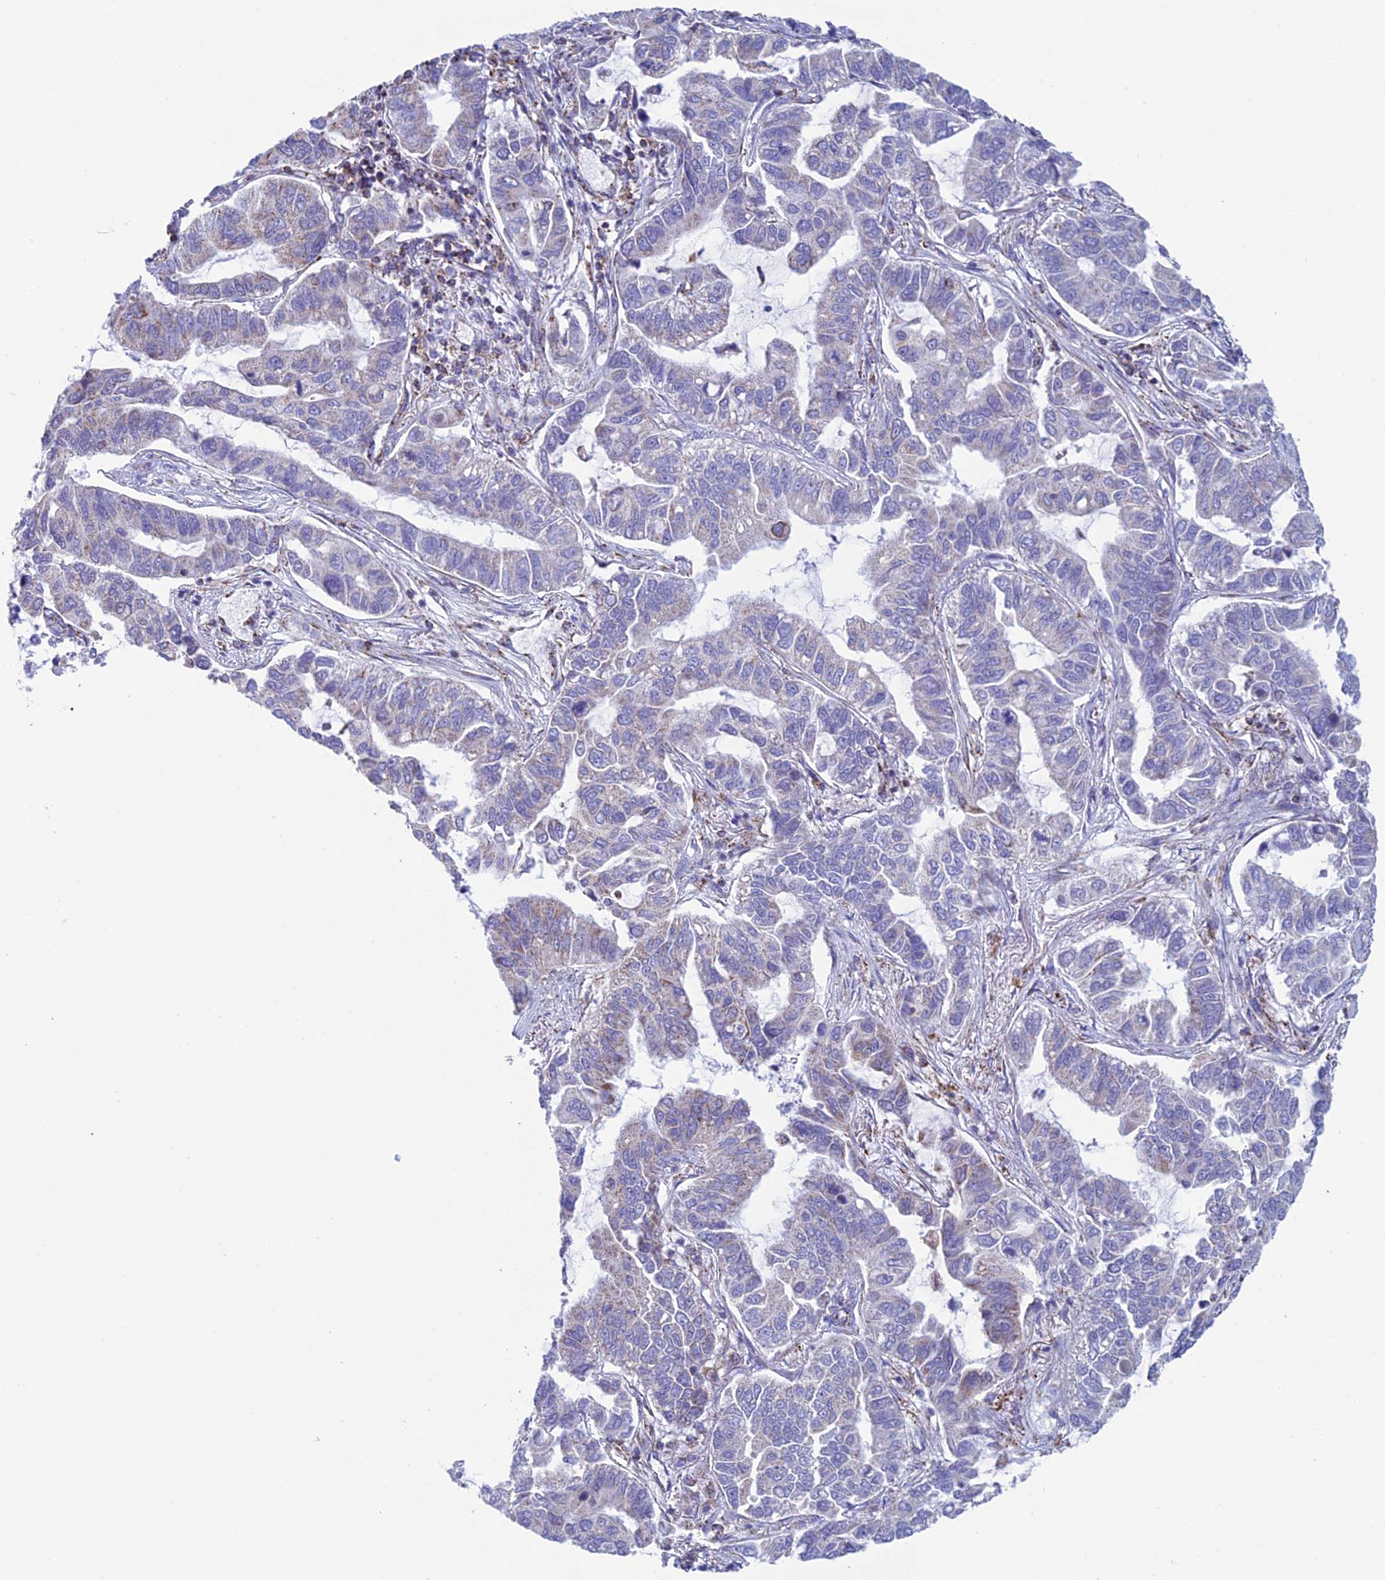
{"staining": {"intensity": "weak", "quantity": "<25%", "location": "cytoplasmic/membranous"}, "tissue": "lung cancer", "cell_type": "Tumor cells", "image_type": "cancer", "snomed": [{"axis": "morphology", "description": "Adenocarcinoma, NOS"}, {"axis": "topography", "description": "Lung"}], "caption": "Immunohistochemistry of human lung cancer (adenocarcinoma) displays no staining in tumor cells.", "gene": "ZNG1B", "patient": {"sex": "male", "age": 64}}